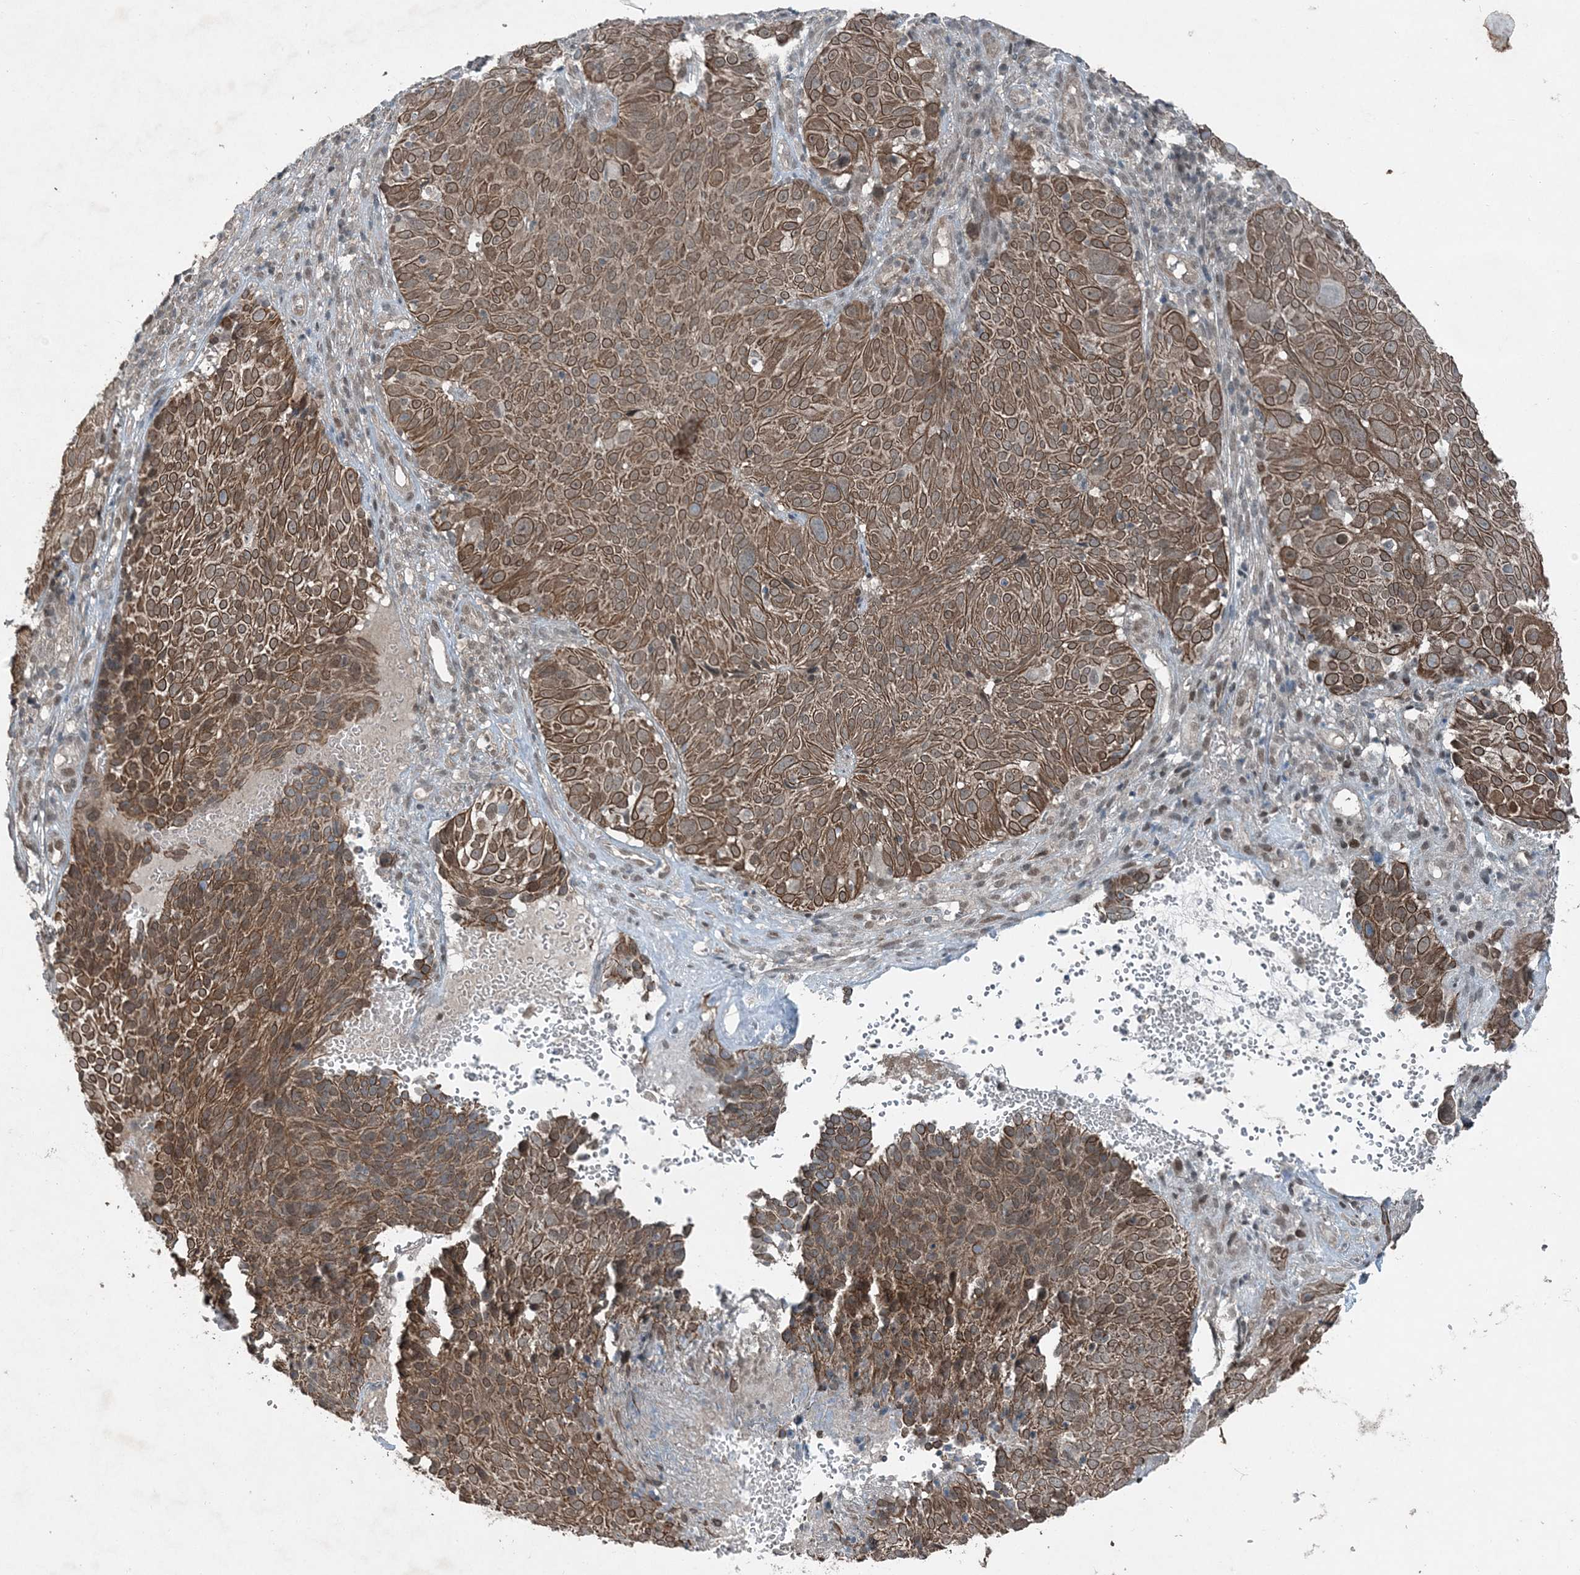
{"staining": {"intensity": "strong", "quantity": ">75%", "location": "cytoplasmic/membranous"}, "tissue": "cervical cancer", "cell_type": "Tumor cells", "image_type": "cancer", "snomed": [{"axis": "morphology", "description": "Squamous cell carcinoma, NOS"}, {"axis": "topography", "description": "Cervix"}], "caption": "Tumor cells demonstrate strong cytoplasmic/membranous positivity in approximately >75% of cells in cervical cancer. Using DAB (3,3'-diaminobenzidine) (brown) and hematoxylin (blue) stains, captured at high magnification using brightfield microscopy.", "gene": "COPS7B", "patient": {"sex": "female", "age": 74}}